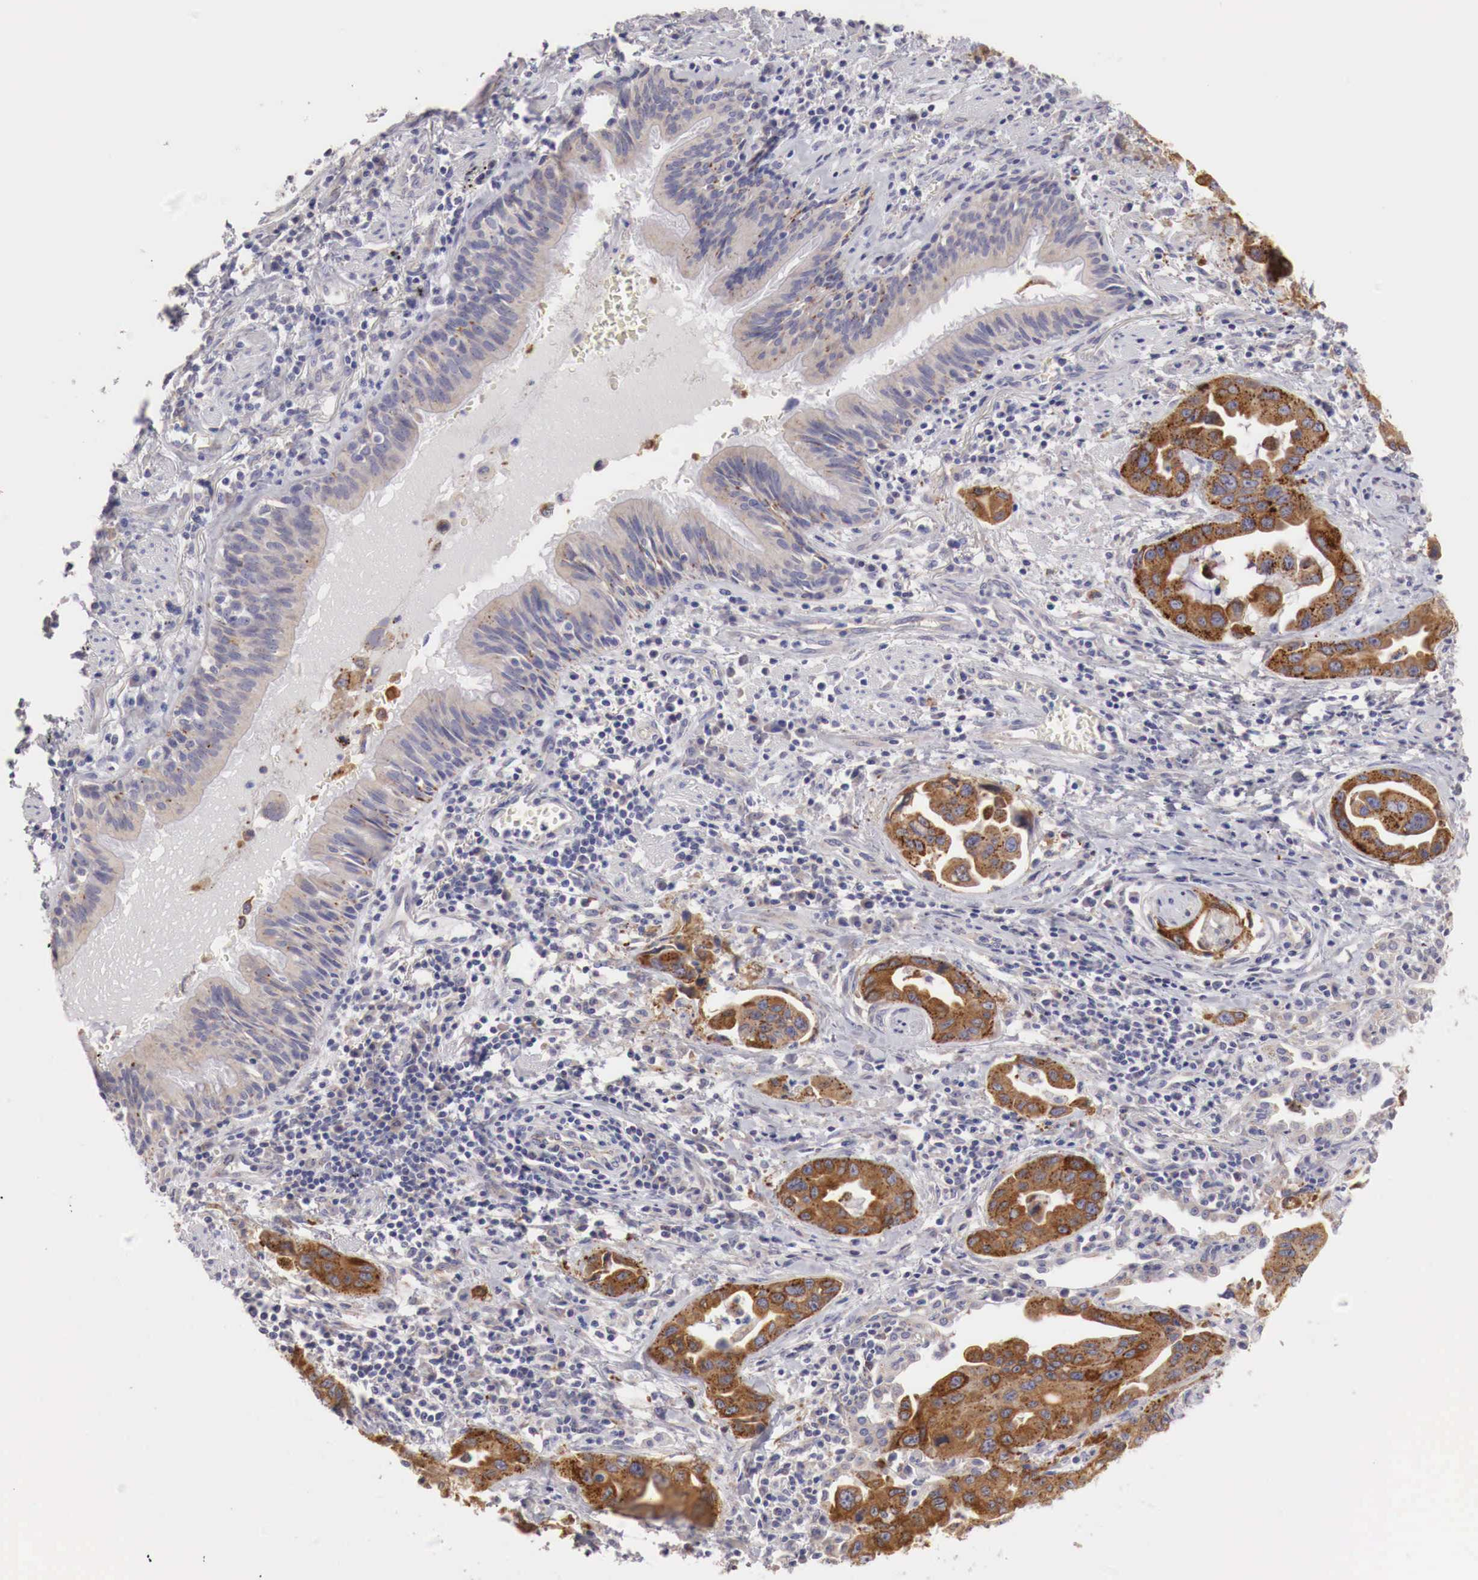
{"staining": {"intensity": "strong", "quantity": ">75%", "location": "cytoplasmic/membranous"}, "tissue": "lung cancer", "cell_type": "Tumor cells", "image_type": "cancer", "snomed": [{"axis": "morphology", "description": "Adenocarcinoma, NOS"}, {"axis": "topography", "description": "Lung"}], "caption": "This micrograph displays lung adenocarcinoma stained with immunohistochemistry (IHC) to label a protein in brown. The cytoplasmic/membranous of tumor cells show strong positivity for the protein. Nuclei are counter-stained blue.", "gene": "NSDHL", "patient": {"sex": "male", "age": 64}}